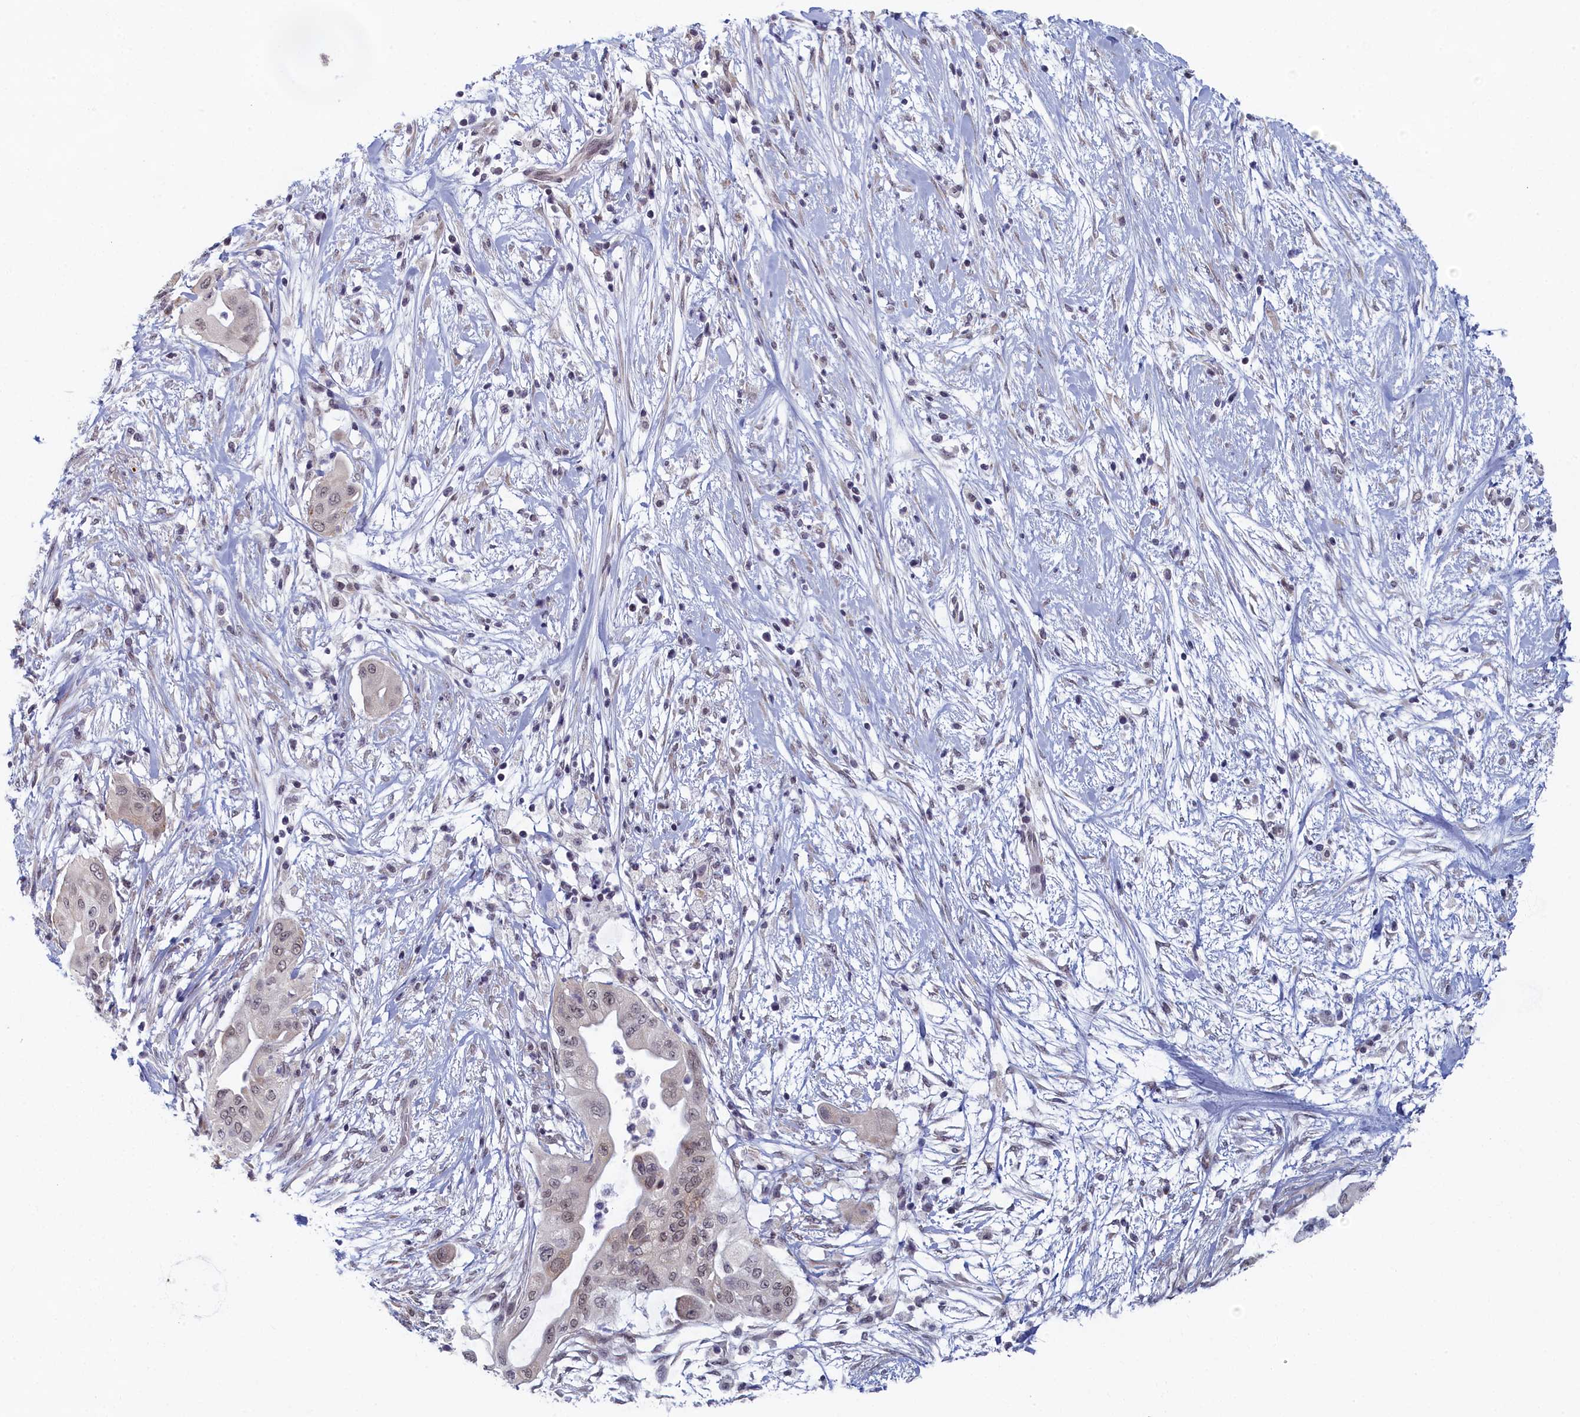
{"staining": {"intensity": "moderate", "quantity": "<25%", "location": "cytoplasmic/membranous"}, "tissue": "pancreatic cancer", "cell_type": "Tumor cells", "image_type": "cancer", "snomed": [{"axis": "morphology", "description": "Adenocarcinoma, NOS"}, {"axis": "topography", "description": "Pancreas"}], "caption": "Brown immunohistochemical staining in human pancreatic cancer demonstrates moderate cytoplasmic/membranous positivity in about <25% of tumor cells.", "gene": "DNAJC17", "patient": {"sex": "male", "age": 68}}